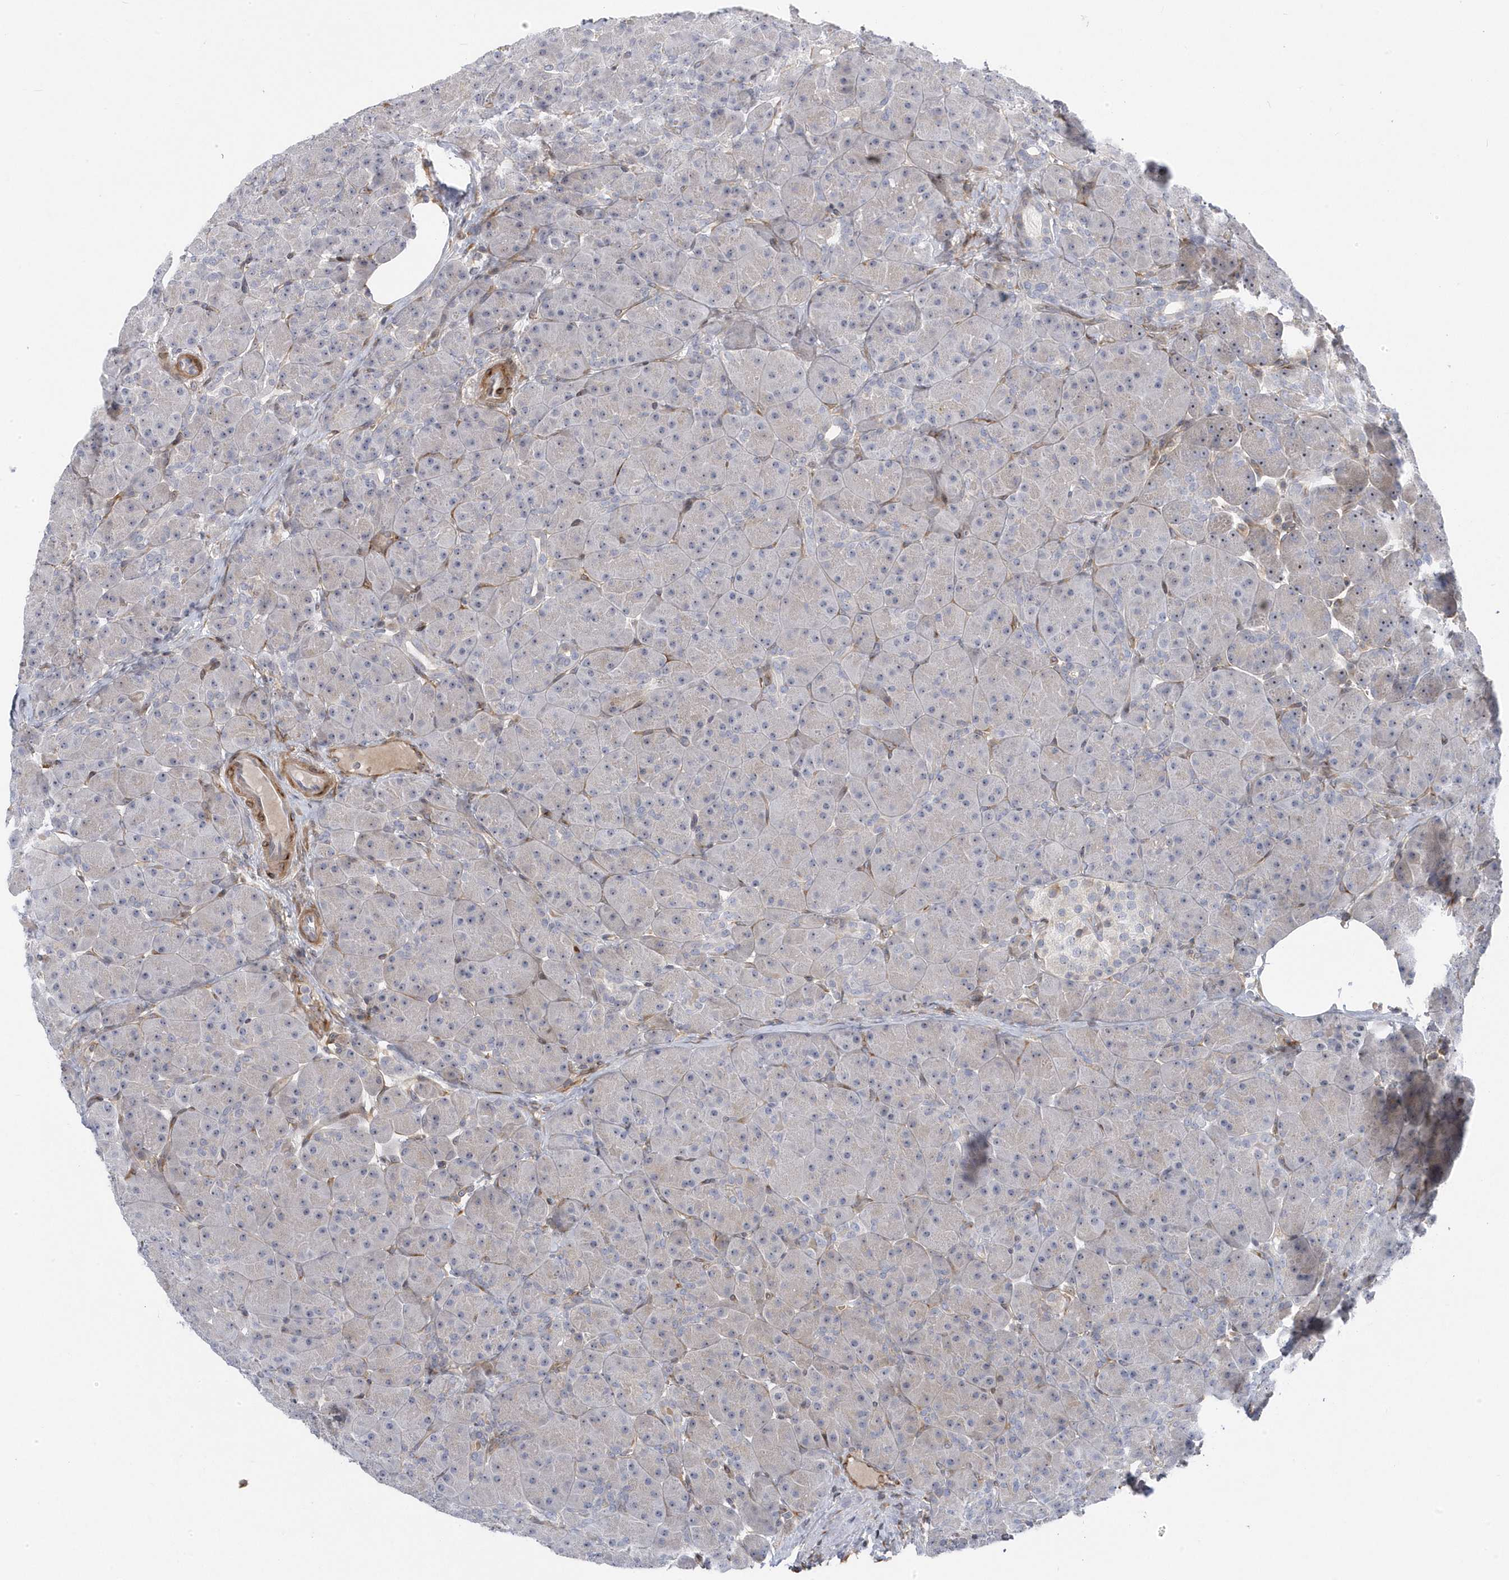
{"staining": {"intensity": "weak", "quantity": "<25%", "location": "cytoplasmic/membranous"}, "tissue": "pancreas", "cell_type": "Exocrine glandular cells", "image_type": "normal", "snomed": [{"axis": "morphology", "description": "Normal tissue, NOS"}, {"axis": "topography", "description": "Pancreas"}], "caption": "Micrograph shows no protein positivity in exocrine glandular cells of unremarkable pancreas.", "gene": "MAP7D3", "patient": {"sex": "male", "age": 66}}